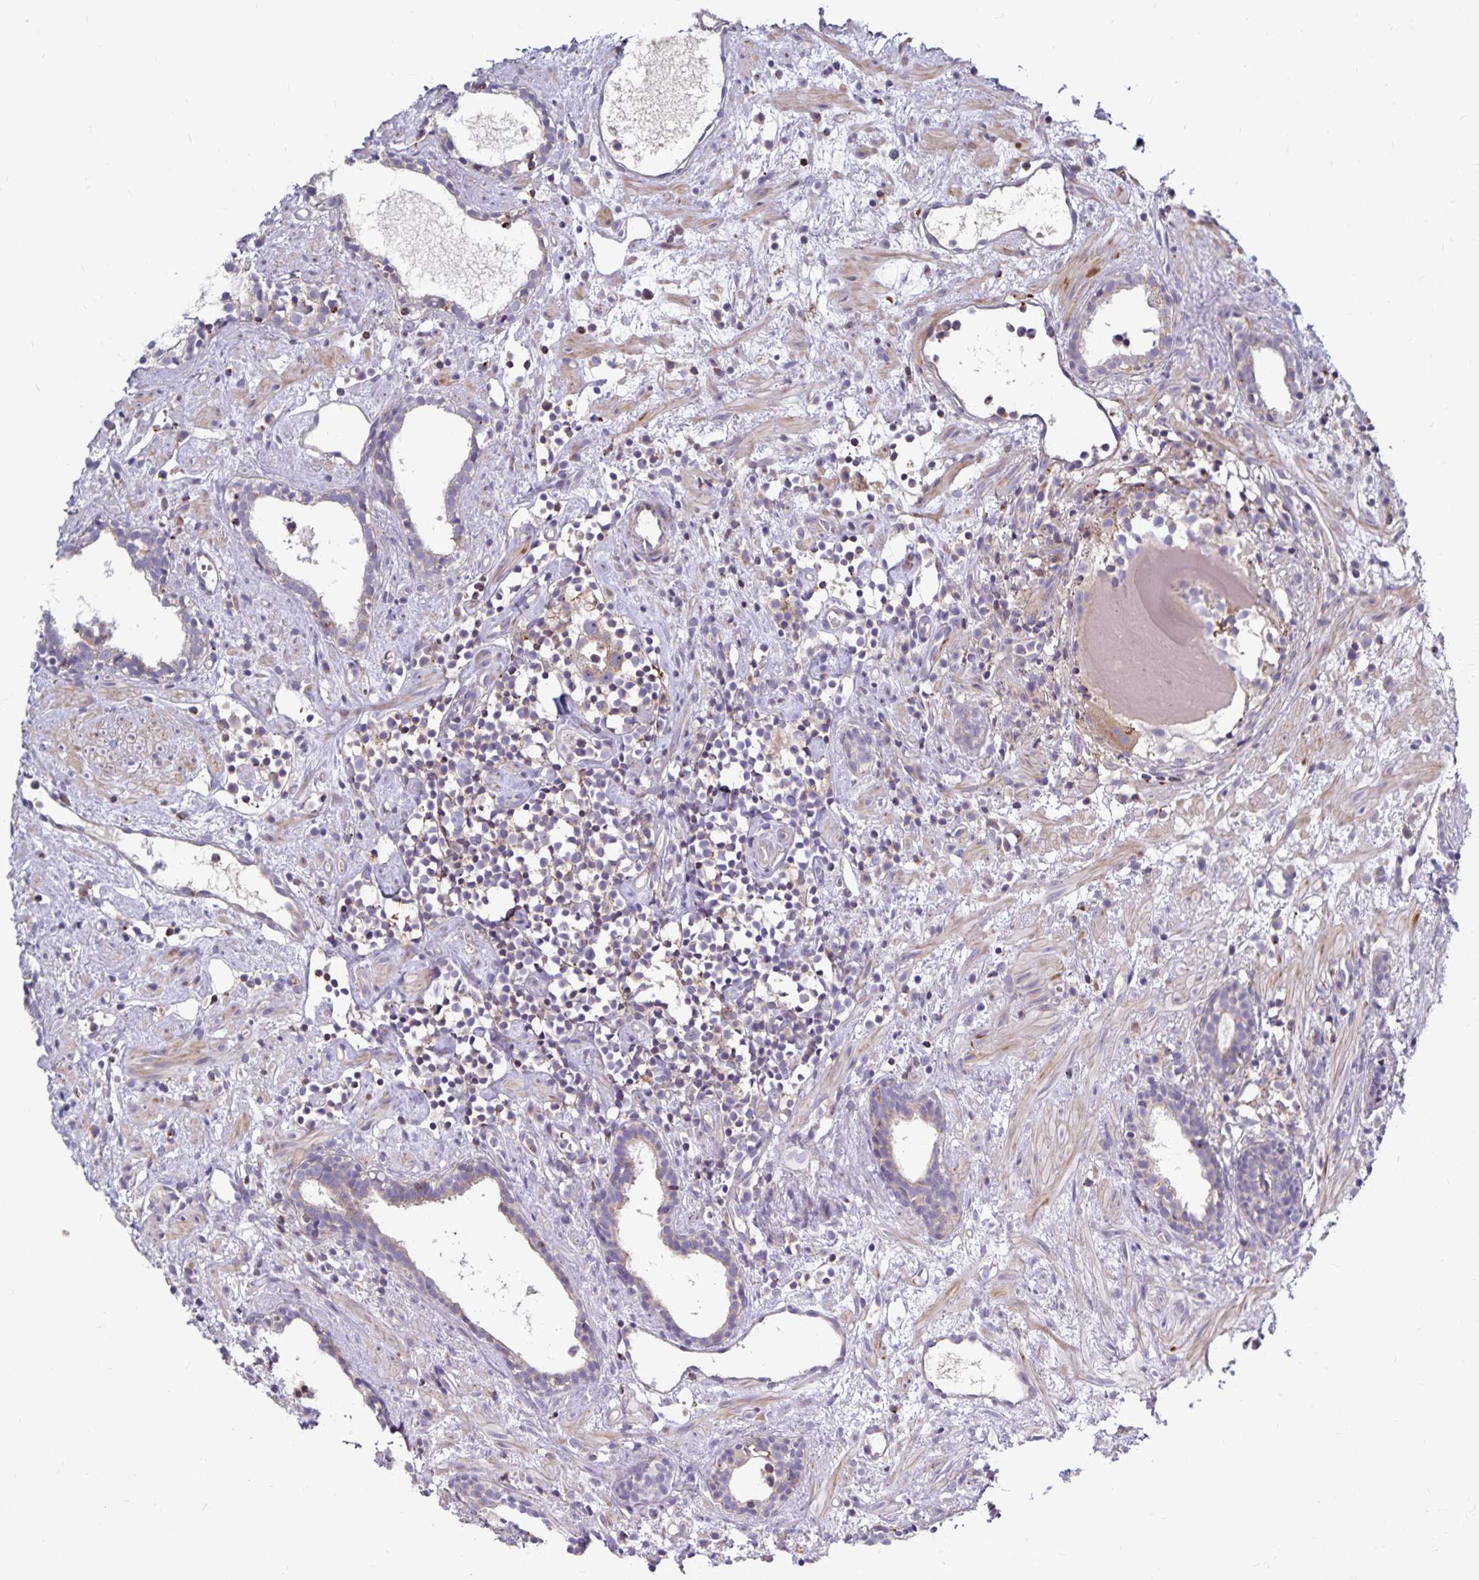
{"staining": {"intensity": "weak", "quantity": "25%-75%", "location": "cytoplasmic/membranous"}, "tissue": "prostate cancer", "cell_type": "Tumor cells", "image_type": "cancer", "snomed": [{"axis": "morphology", "description": "Adenocarcinoma, High grade"}, {"axis": "topography", "description": "Prostate"}], "caption": "An immunohistochemistry photomicrograph of tumor tissue is shown. Protein staining in brown labels weak cytoplasmic/membranous positivity in high-grade adenocarcinoma (prostate) within tumor cells. (DAB IHC with brightfield microscopy, high magnification).", "gene": "NAGPA", "patient": {"sex": "male", "age": 83}}